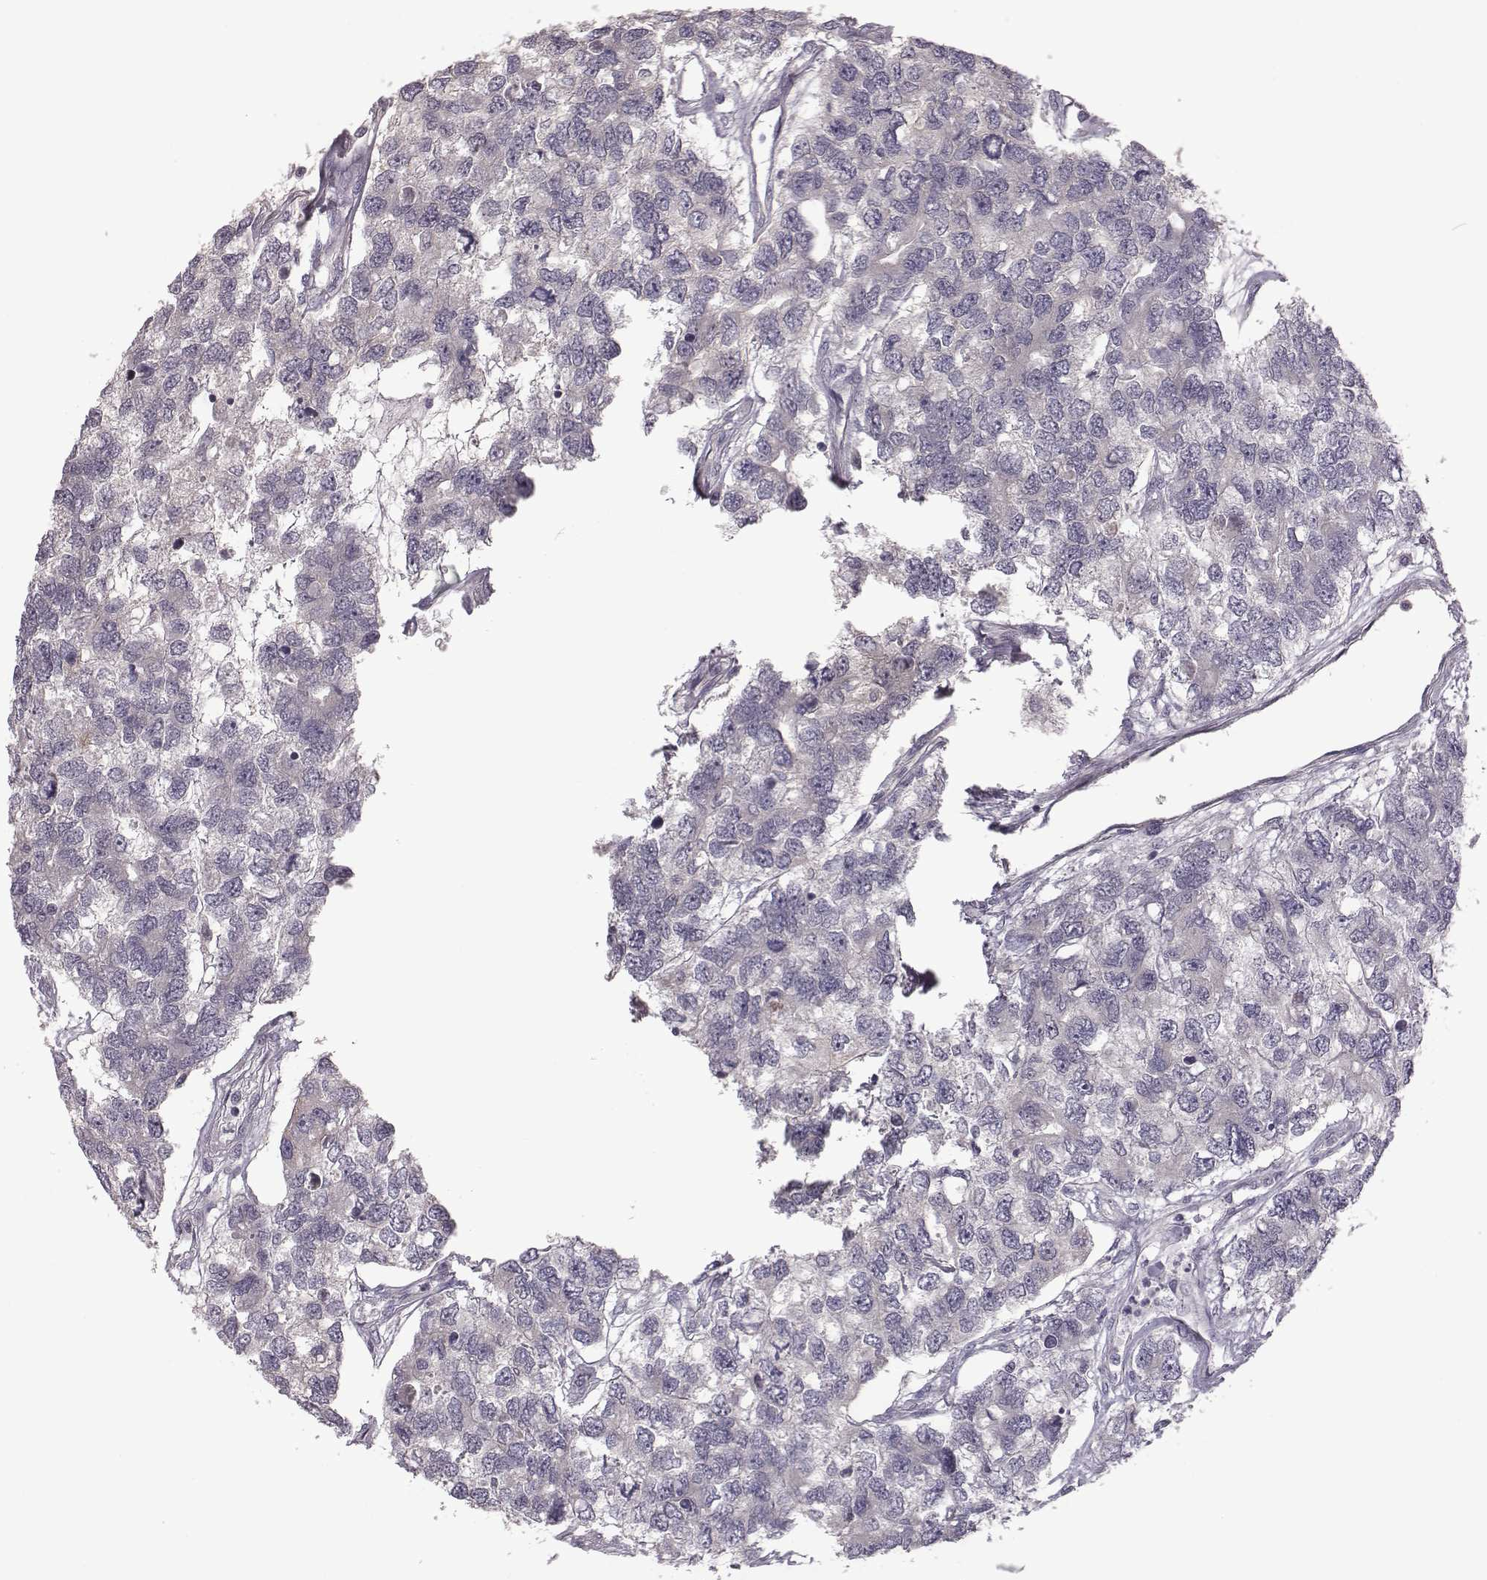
{"staining": {"intensity": "weak", "quantity": "<25%", "location": "cytoplasmic/membranous"}, "tissue": "testis cancer", "cell_type": "Tumor cells", "image_type": "cancer", "snomed": [{"axis": "morphology", "description": "Seminoma, NOS"}, {"axis": "topography", "description": "Testis"}], "caption": "A histopathology image of seminoma (testis) stained for a protein reveals no brown staining in tumor cells.", "gene": "BICDL1", "patient": {"sex": "male", "age": 52}}